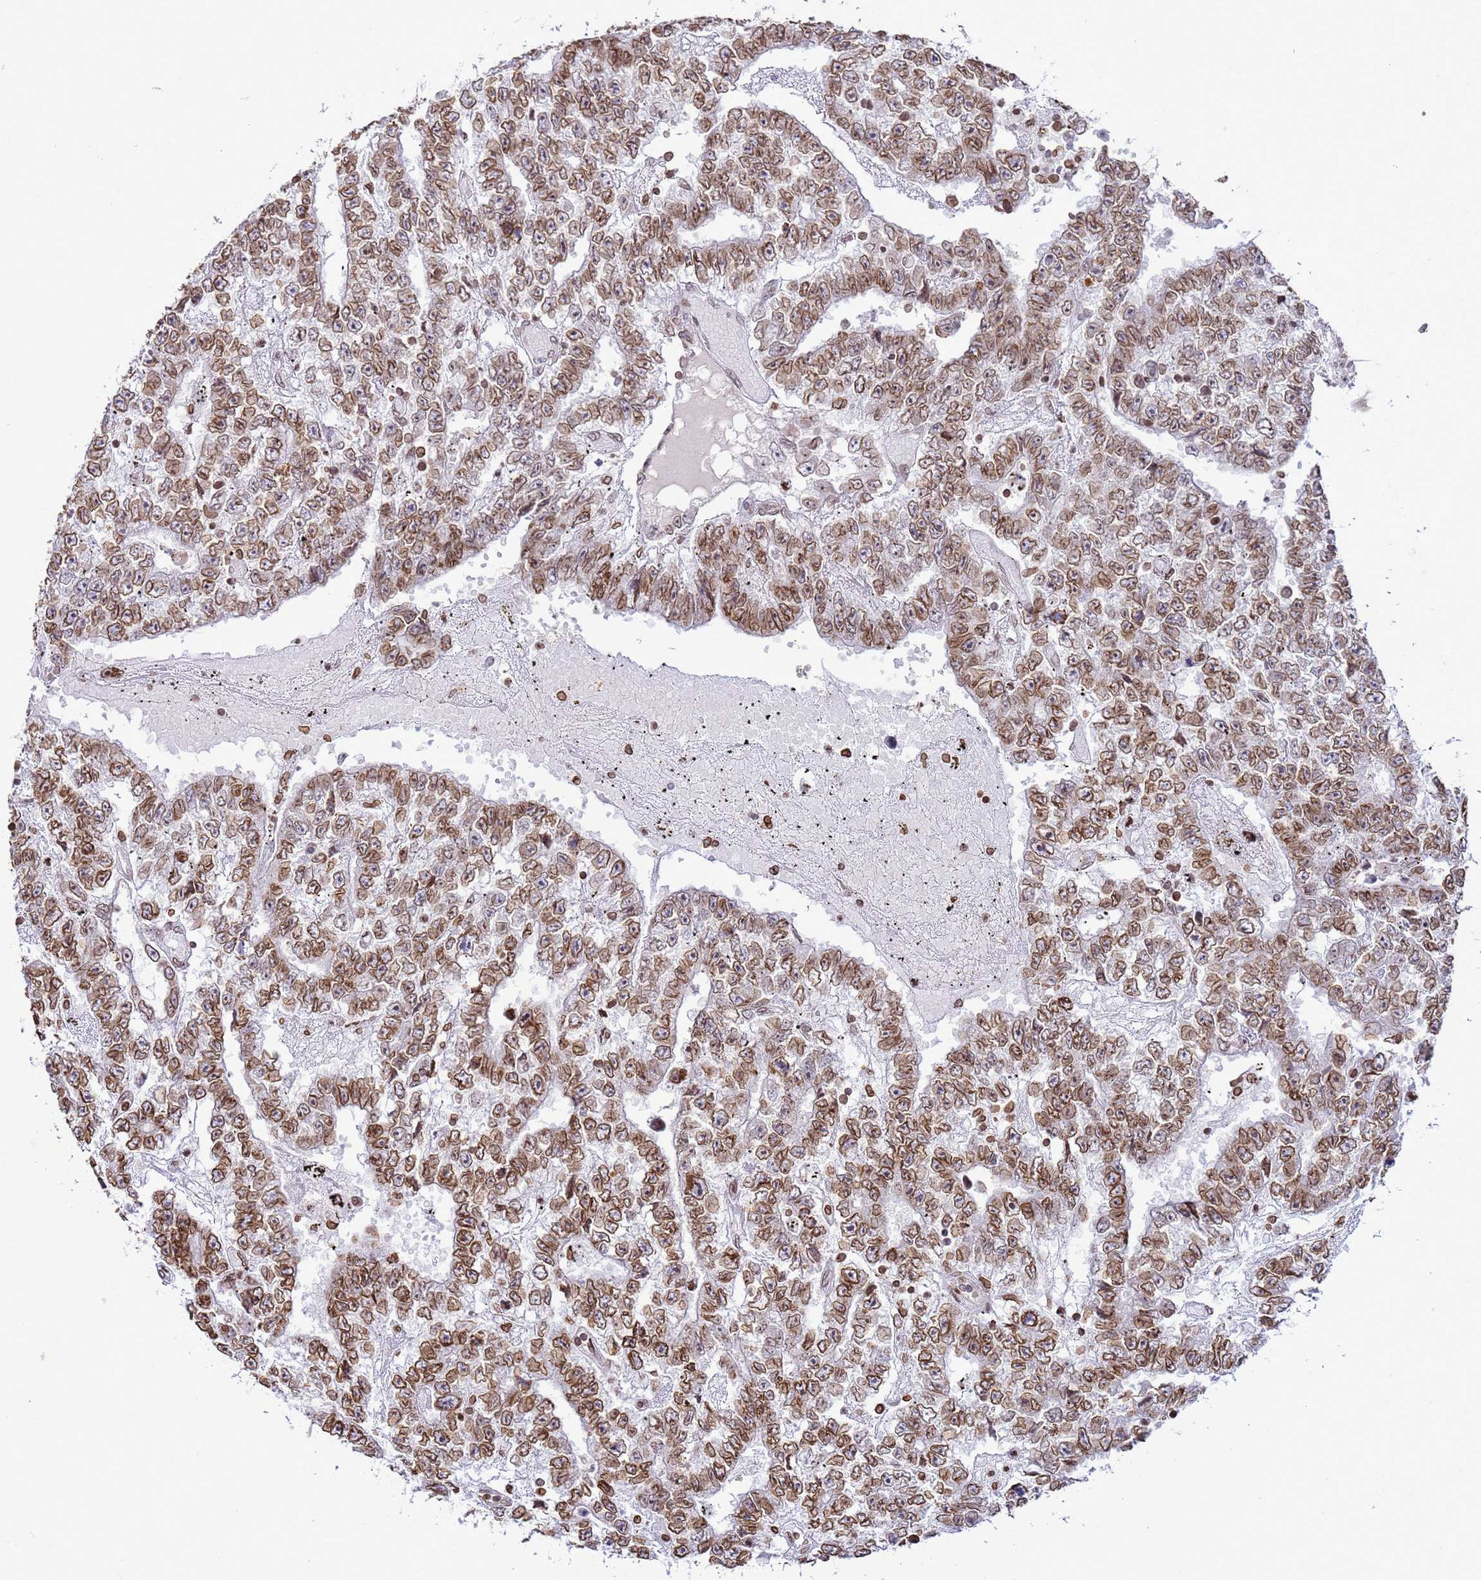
{"staining": {"intensity": "moderate", "quantity": ">75%", "location": "cytoplasmic/membranous,nuclear"}, "tissue": "testis cancer", "cell_type": "Tumor cells", "image_type": "cancer", "snomed": [{"axis": "morphology", "description": "Carcinoma, Embryonal, NOS"}, {"axis": "topography", "description": "Testis"}], "caption": "Protein expression analysis of human testis cancer reveals moderate cytoplasmic/membranous and nuclear positivity in approximately >75% of tumor cells.", "gene": "DHX37", "patient": {"sex": "male", "age": 25}}